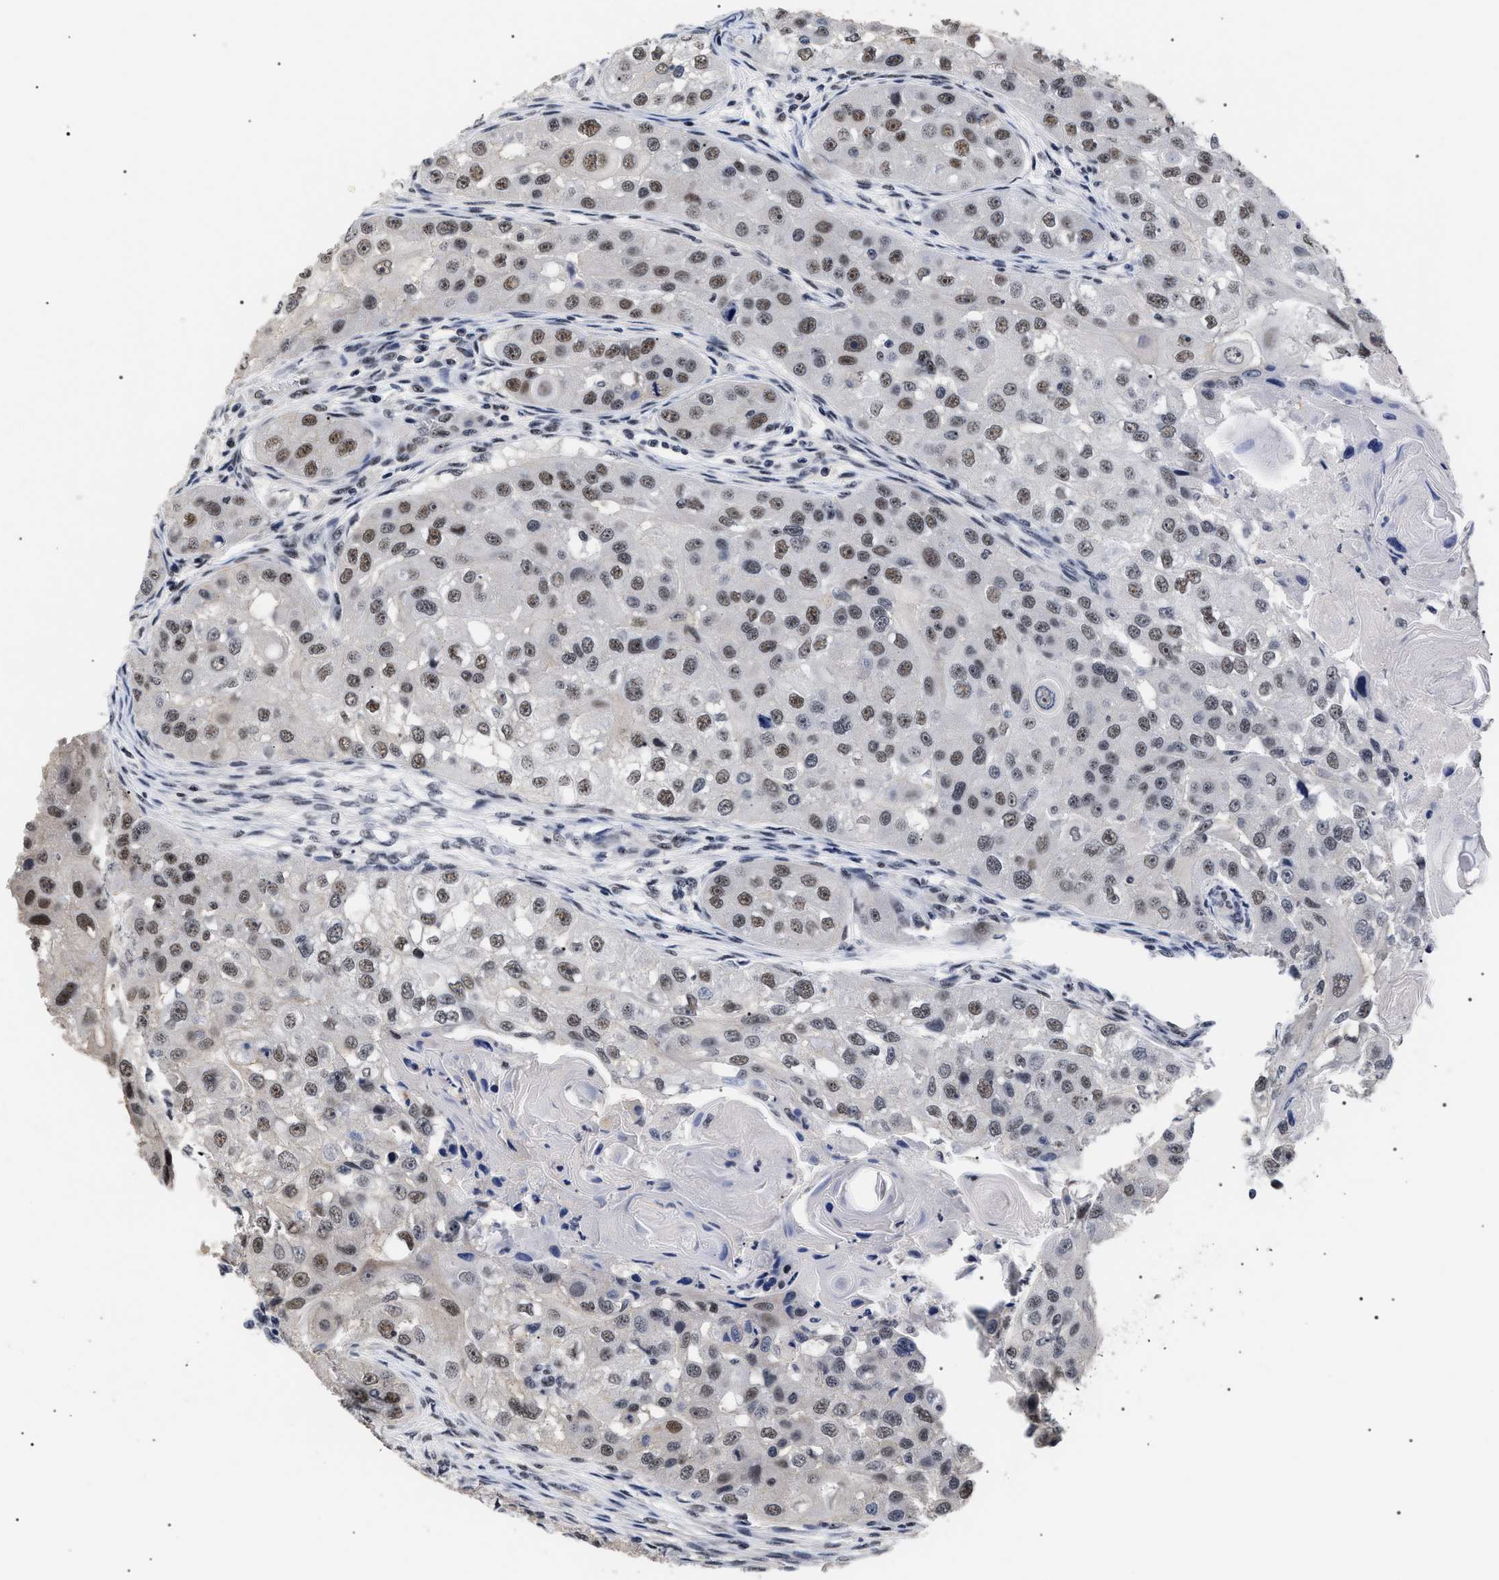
{"staining": {"intensity": "moderate", "quantity": ">75%", "location": "nuclear"}, "tissue": "head and neck cancer", "cell_type": "Tumor cells", "image_type": "cancer", "snomed": [{"axis": "morphology", "description": "Normal tissue, NOS"}, {"axis": "morphology", "description": "Squamous cell carcinoma, NOS"}, {"axis": "topography", "description": "Skeletal muscle"}, {"axis": "topography", "description": "Head-Neck"}], "caption": "Immunohistochemical staining of squamous cell carcinoma (head and neck) shows moderate nuclear protein positivity in about >75% of tumor cells. (Brightfield microscopy of DAB IHC at high magnification).", "gene": "CAAP1", "patient": {"sex": "male", "age": 51}}